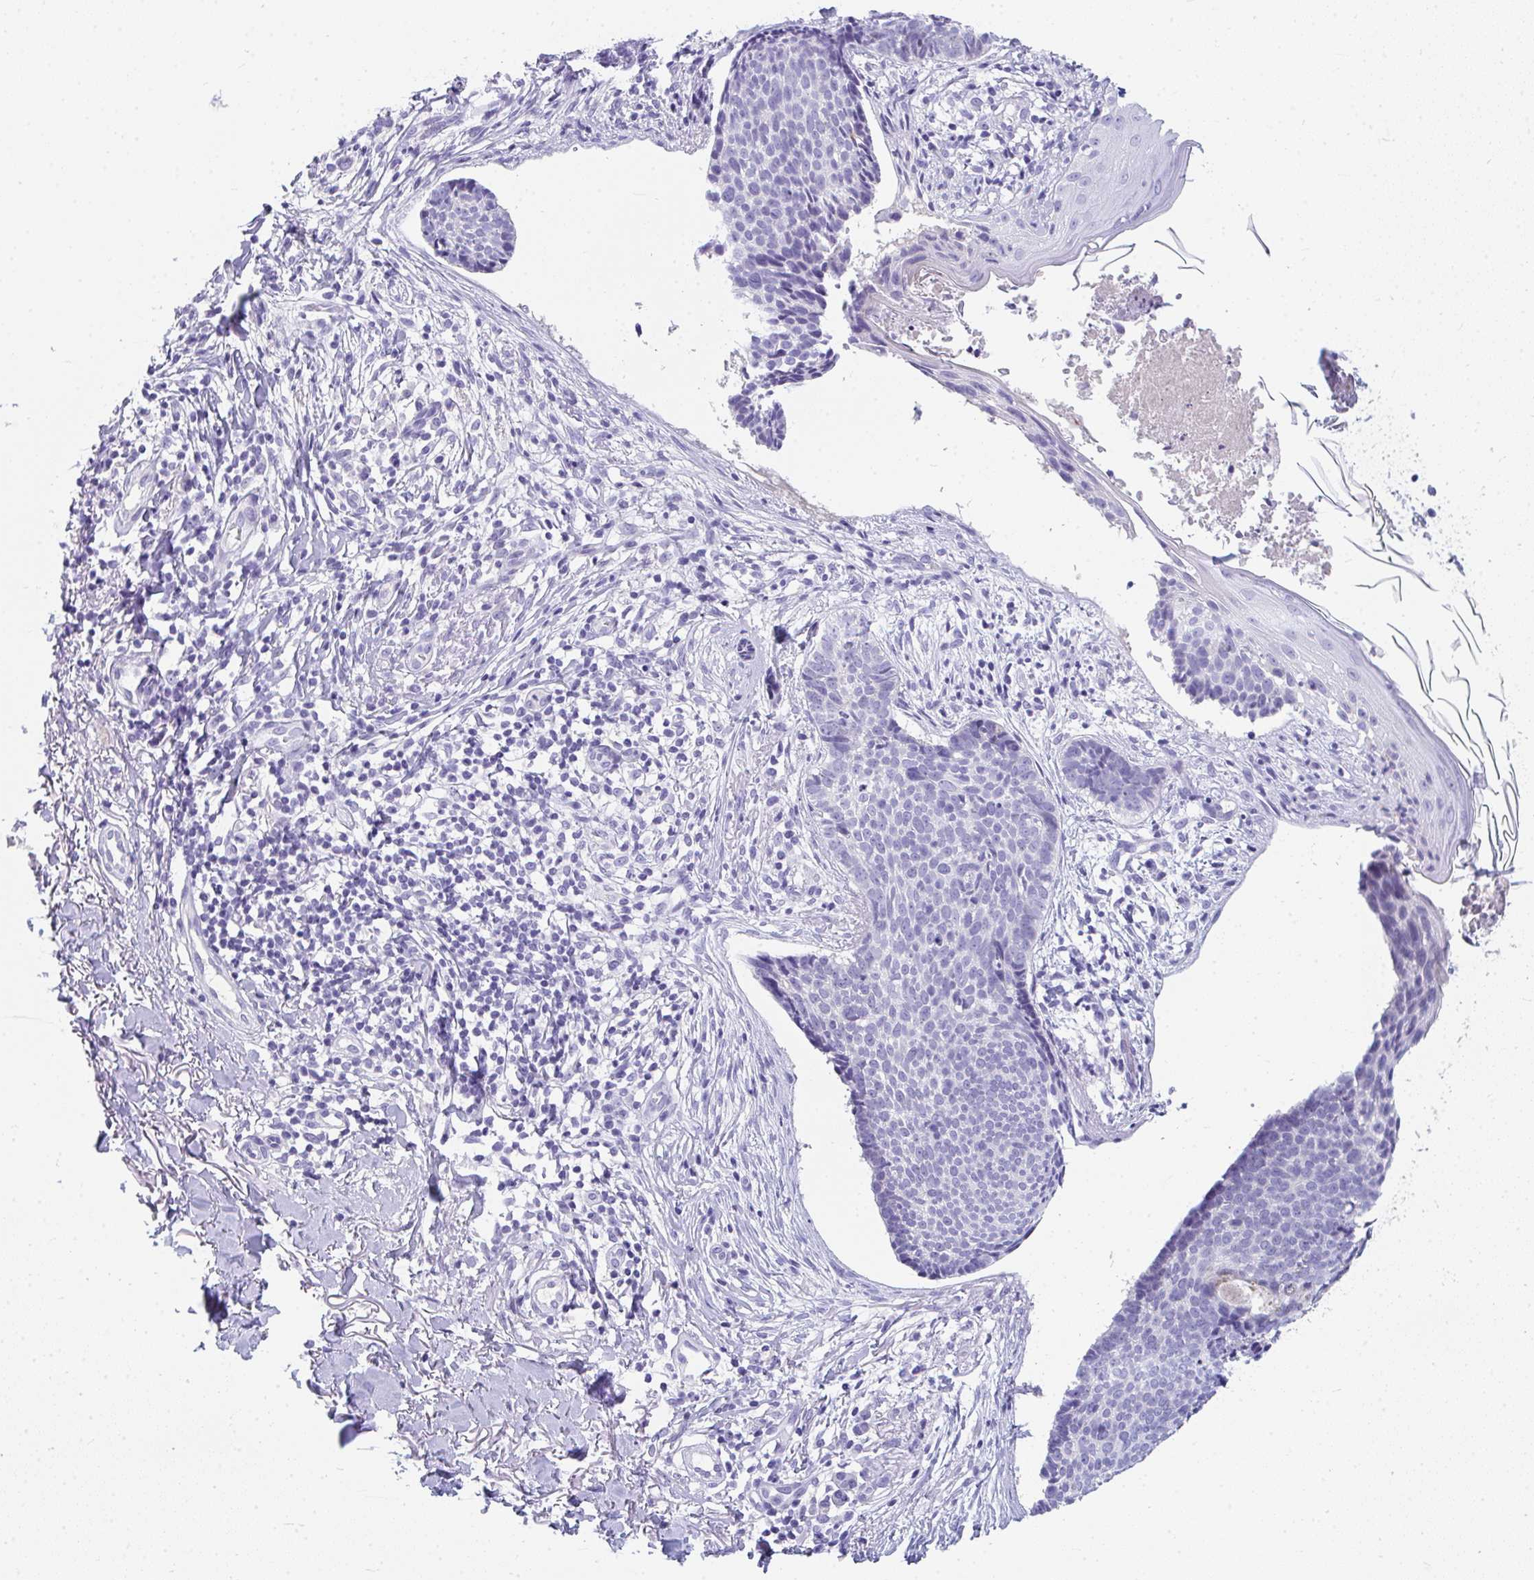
{"staining": {"intensity": "negative", "quantity": "none", "location": "none"}, "tissue": "skin cancer", "cell_type": "Tumor cells", "image_type": "cancer", "snomed": [{"axis": "morphology", "description": "Basal cell carcinoma"}, {"axis": "topography", "description": "Skin"}, {"axis": "topography", "description": "Skin of back"}], "caption": "DAB immunohistochemical staining of human basal cell carcinoma (skin) shows no significant staining in tumor cells.", "gene": "TTC30B", "patient": {"sex": "male", "age": 81}}